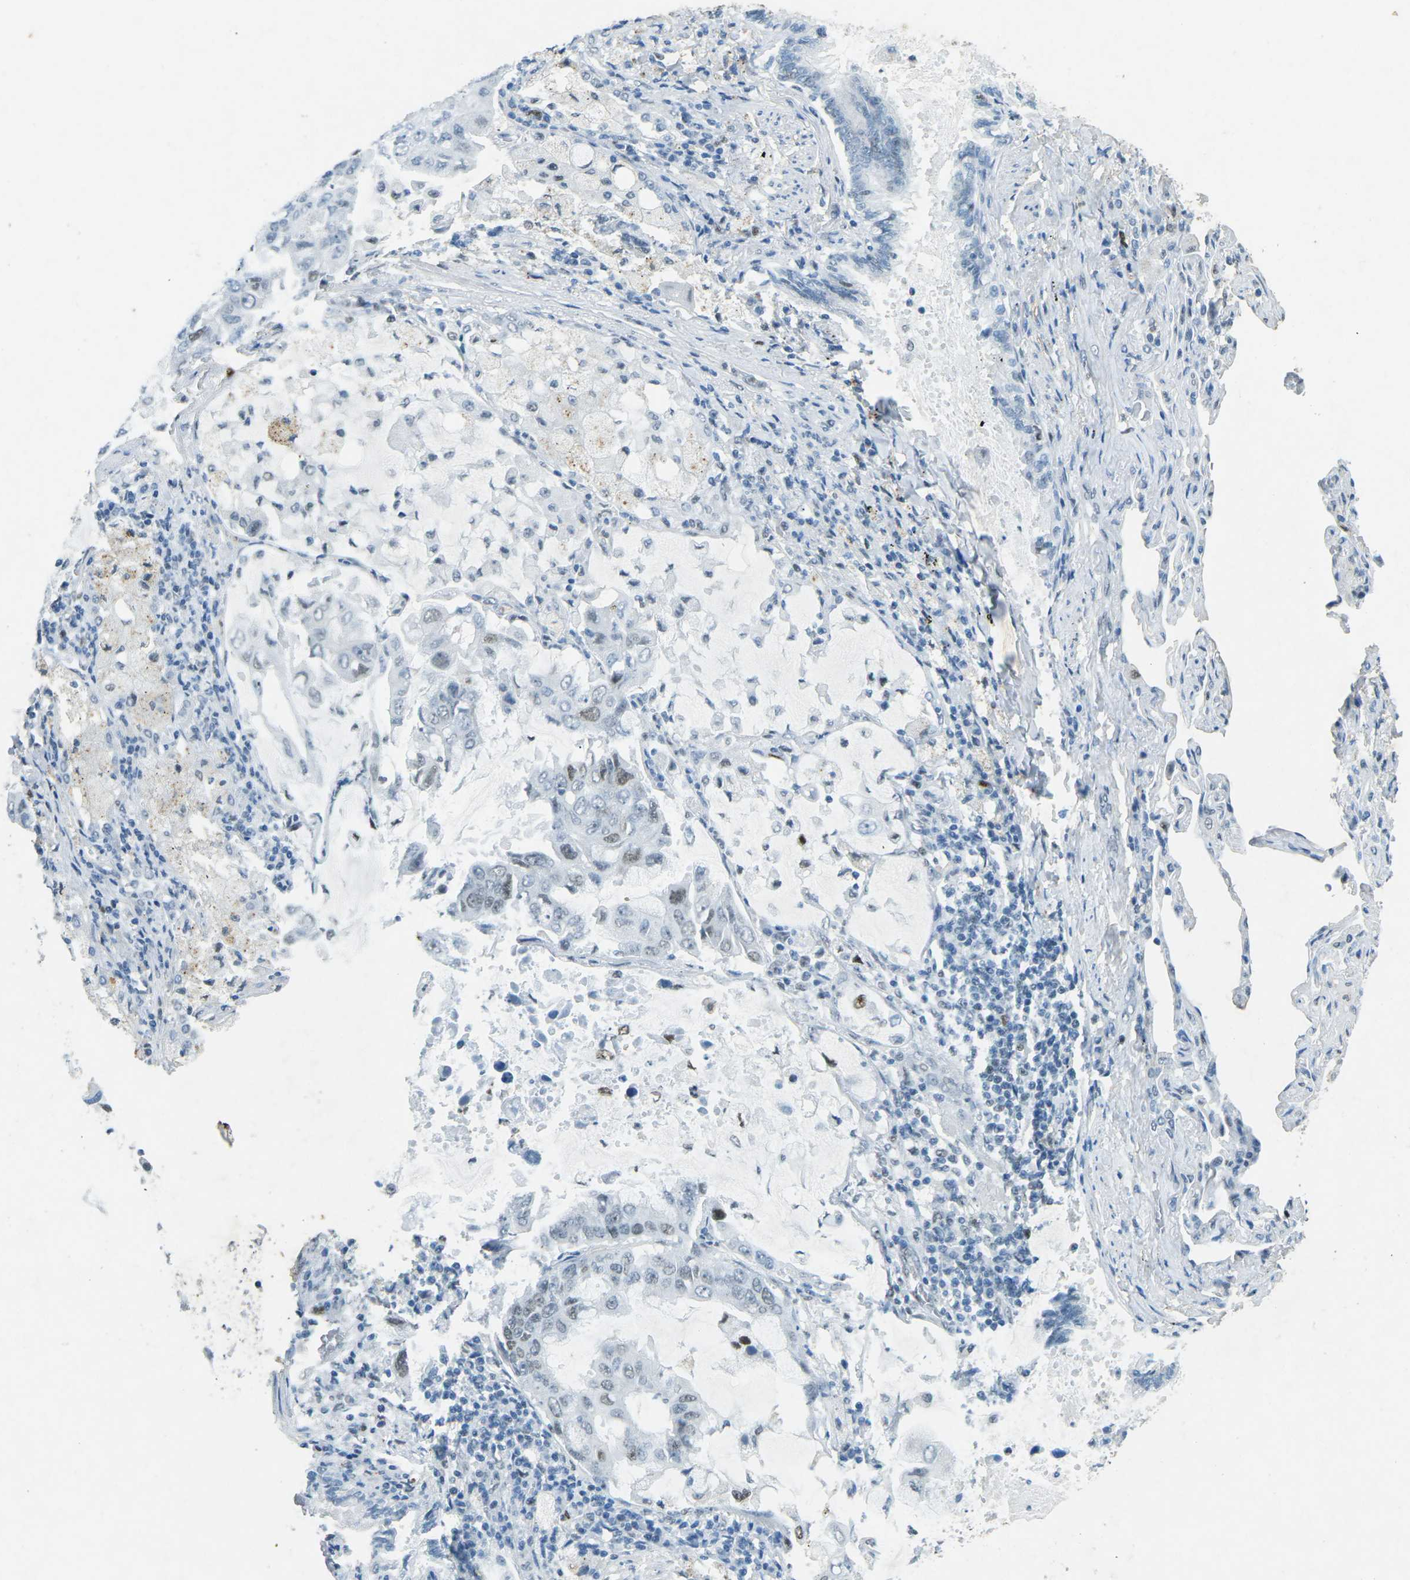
{"staining": {"intensity": "weak", "quantity": "25%-75%", "location": "nuclear"}, "tissue": "lung cancer", "cell_type": "Tumor cells", "image_type": "cancer", "snomed": [{"axis": "morphology", "description": "Adenocarcinoma, NOS"}, {"axis": "topography", "description": "Lung"}], "caption": "The immunohistochemical stain highlights weak nuclear positivity in tumor cells of lung cancer tissue.", "gene": "RB1", "patient": {"sex": "male", "age": 64}}